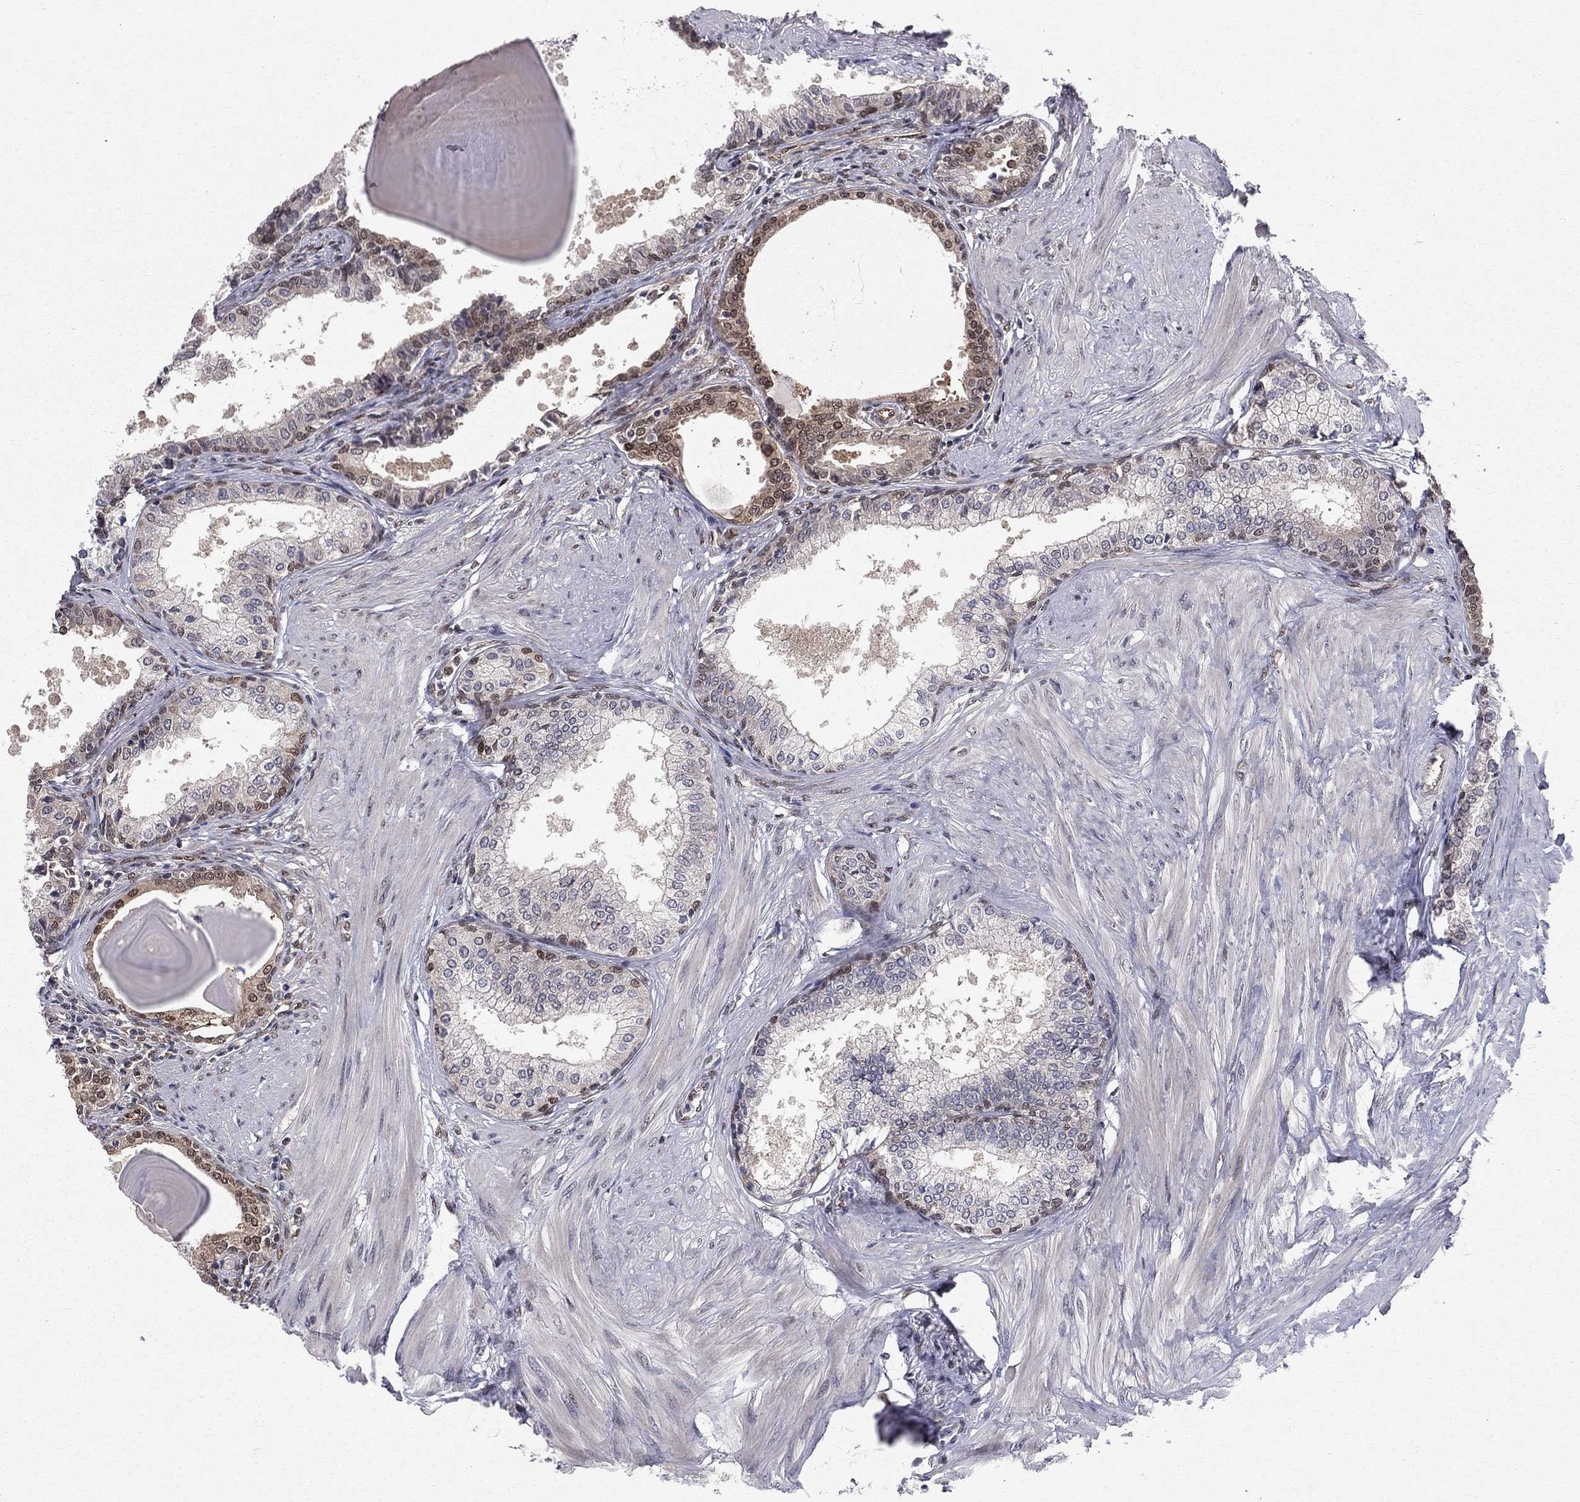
{"staining": {"intensity": "strong", "quantity": "<25%", "location": "nuclear"}, "tissue": "prostate", "cell_type": "Glandular cells", "image_type": "normal", "snomed": [{"axis": "morphology", "description": "Normal tissue, NOS"}, {"axis": "topography", "description": "Prostate"}], "caption": "This photomicrograph exhibits immunohistochemistry (IHC) staining of unremarkable human prostate, with medium strong nuclear positivity in approximately <25% of glandular cells.", "gene": "SAP30L", "patient": {"sex": "male", "age": 63}}